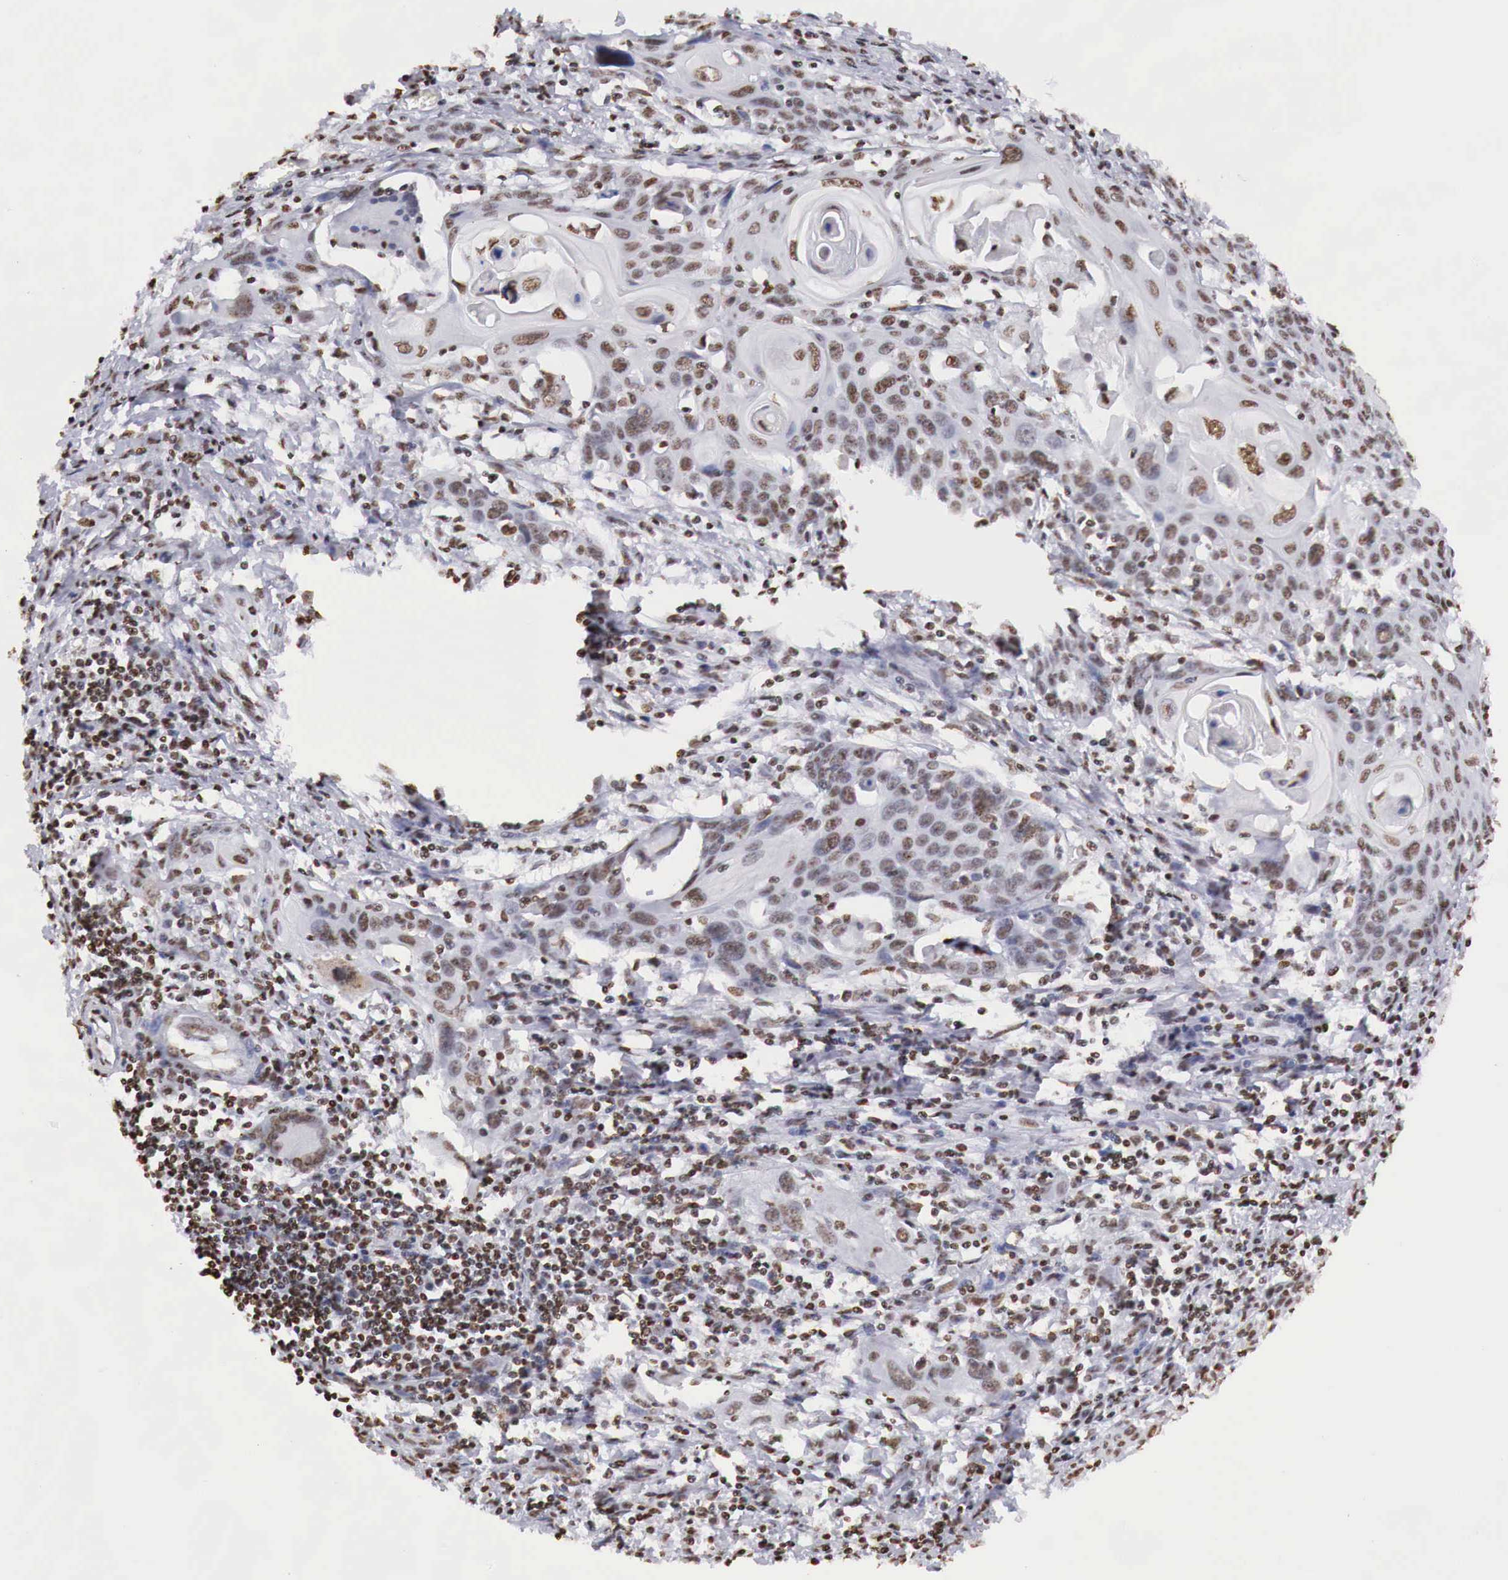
{"staining": {"intensity": "strong", "quantity": ">75%", "location": "nuclear"}, "tissue": "cervical cancer", "cell_type": "Tumor cells", "image_type": "cancer", "snomed": [{"axis": "morphology", "description": "Squamous cell carcinoma, NOS"}, {"axis": "topography", "description": "Cervix"}], "caption": "Squamous cell carcinoma (cervical) stained for a protein reveals strong nuclear positivity in tumor cells.", "gene": "DKC1", "patient": {"sex": "female", "age": 54}}